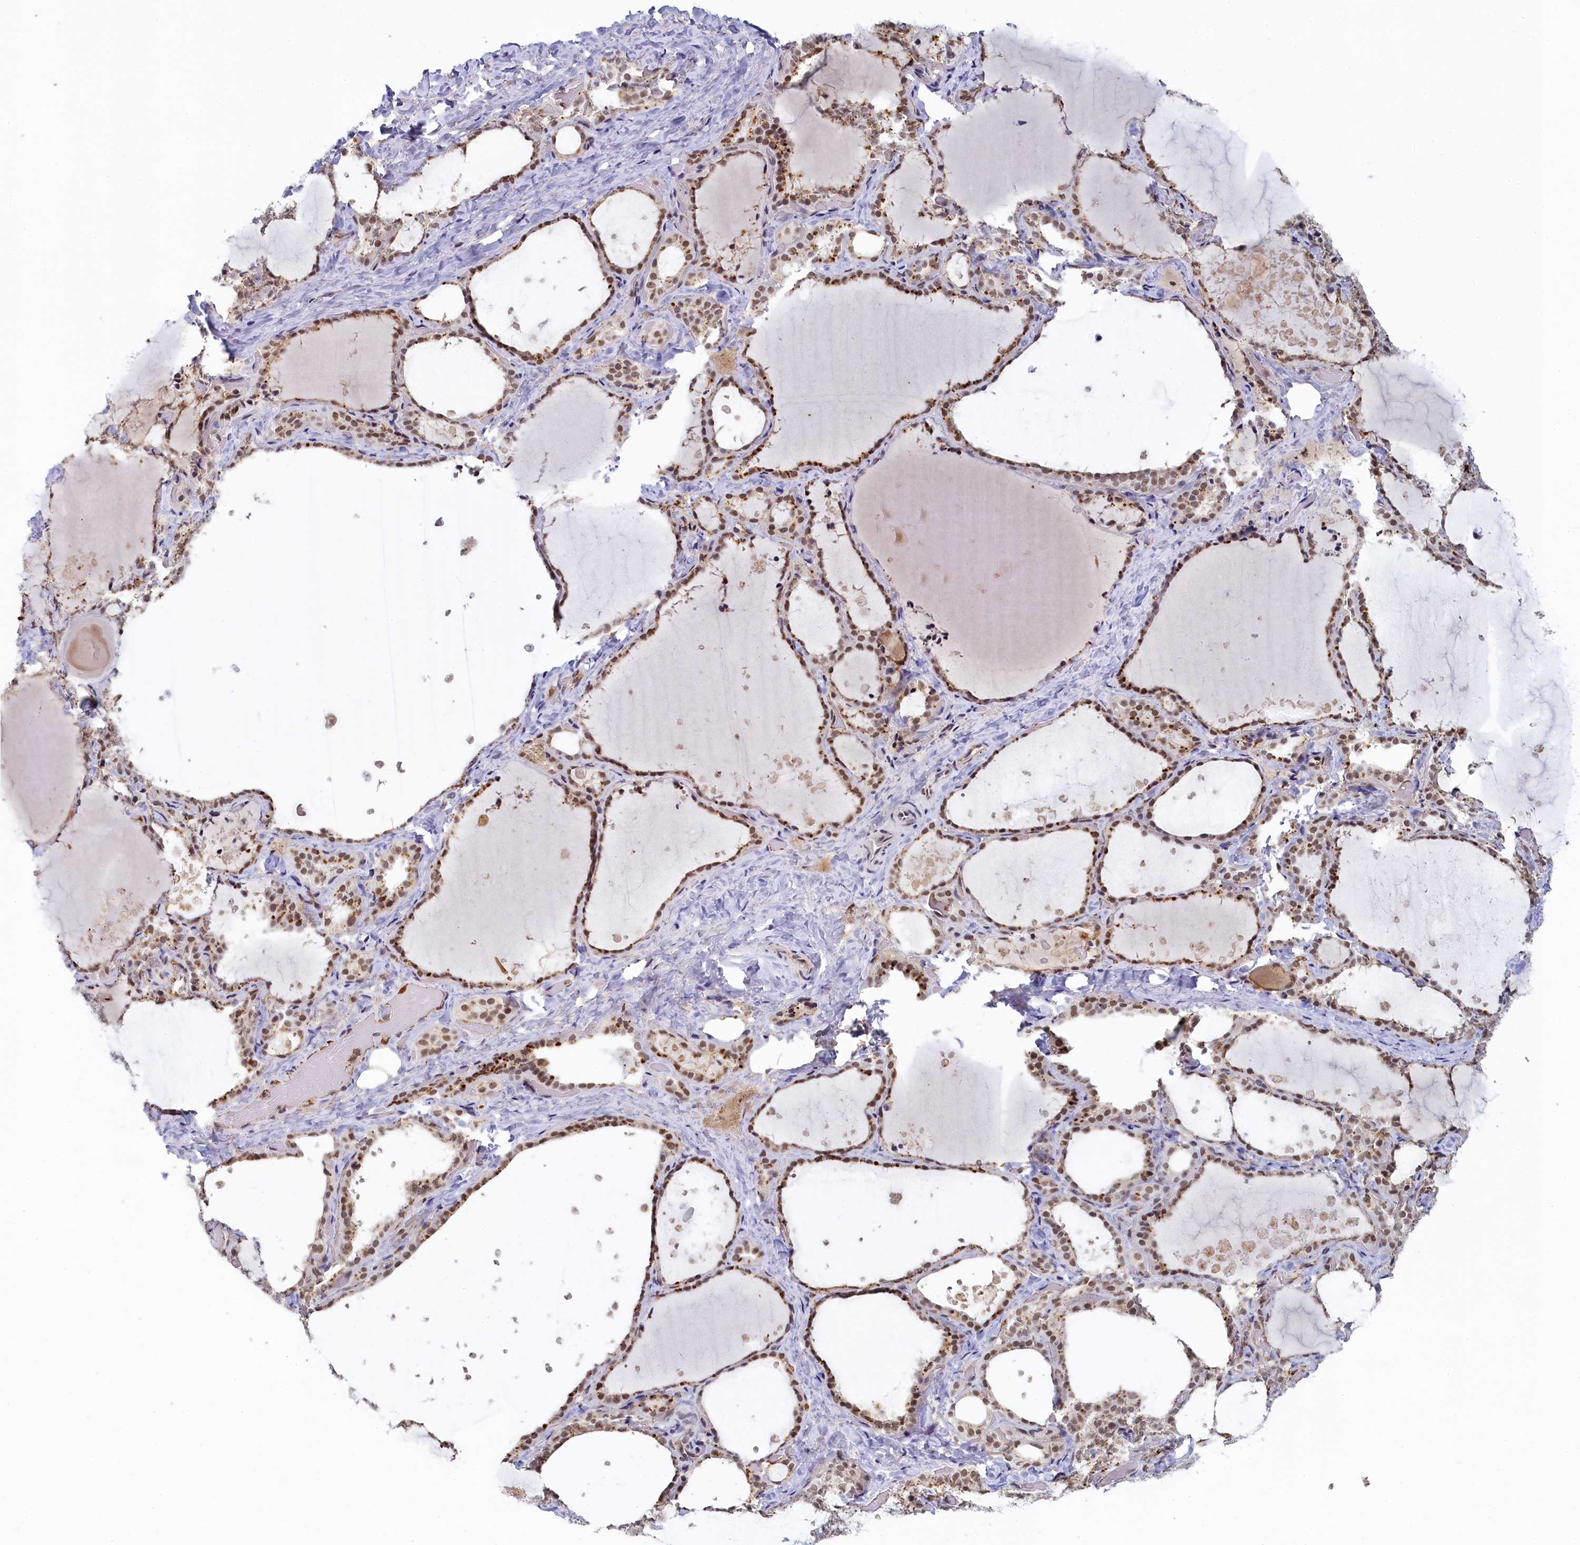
{"staining": {"intensity": "moderate", "quantity": ">75%", "location": "nuclear"}, "tissue": "thyroid gland", "cell_type": "Glandular cells", "image_type": "normal", "snomed": [{"axis": "morphology", "description": "Normal tissue, NOS"}, {"axis": "topography", "description": "Thyroid gland"}], "caption": "Protein expression analysis of benign human thyroid gland reveals moderate nuclear expression in approximately >75% of glandular cells. The protein is stained brown, and the nuclei are stained in blue (DAB (3,3'-diaminobenzidine) IHC with brightfield microscopy, high magnification).", "gene": "INTS14", "patient": {"sex": "female", "age": 44}}